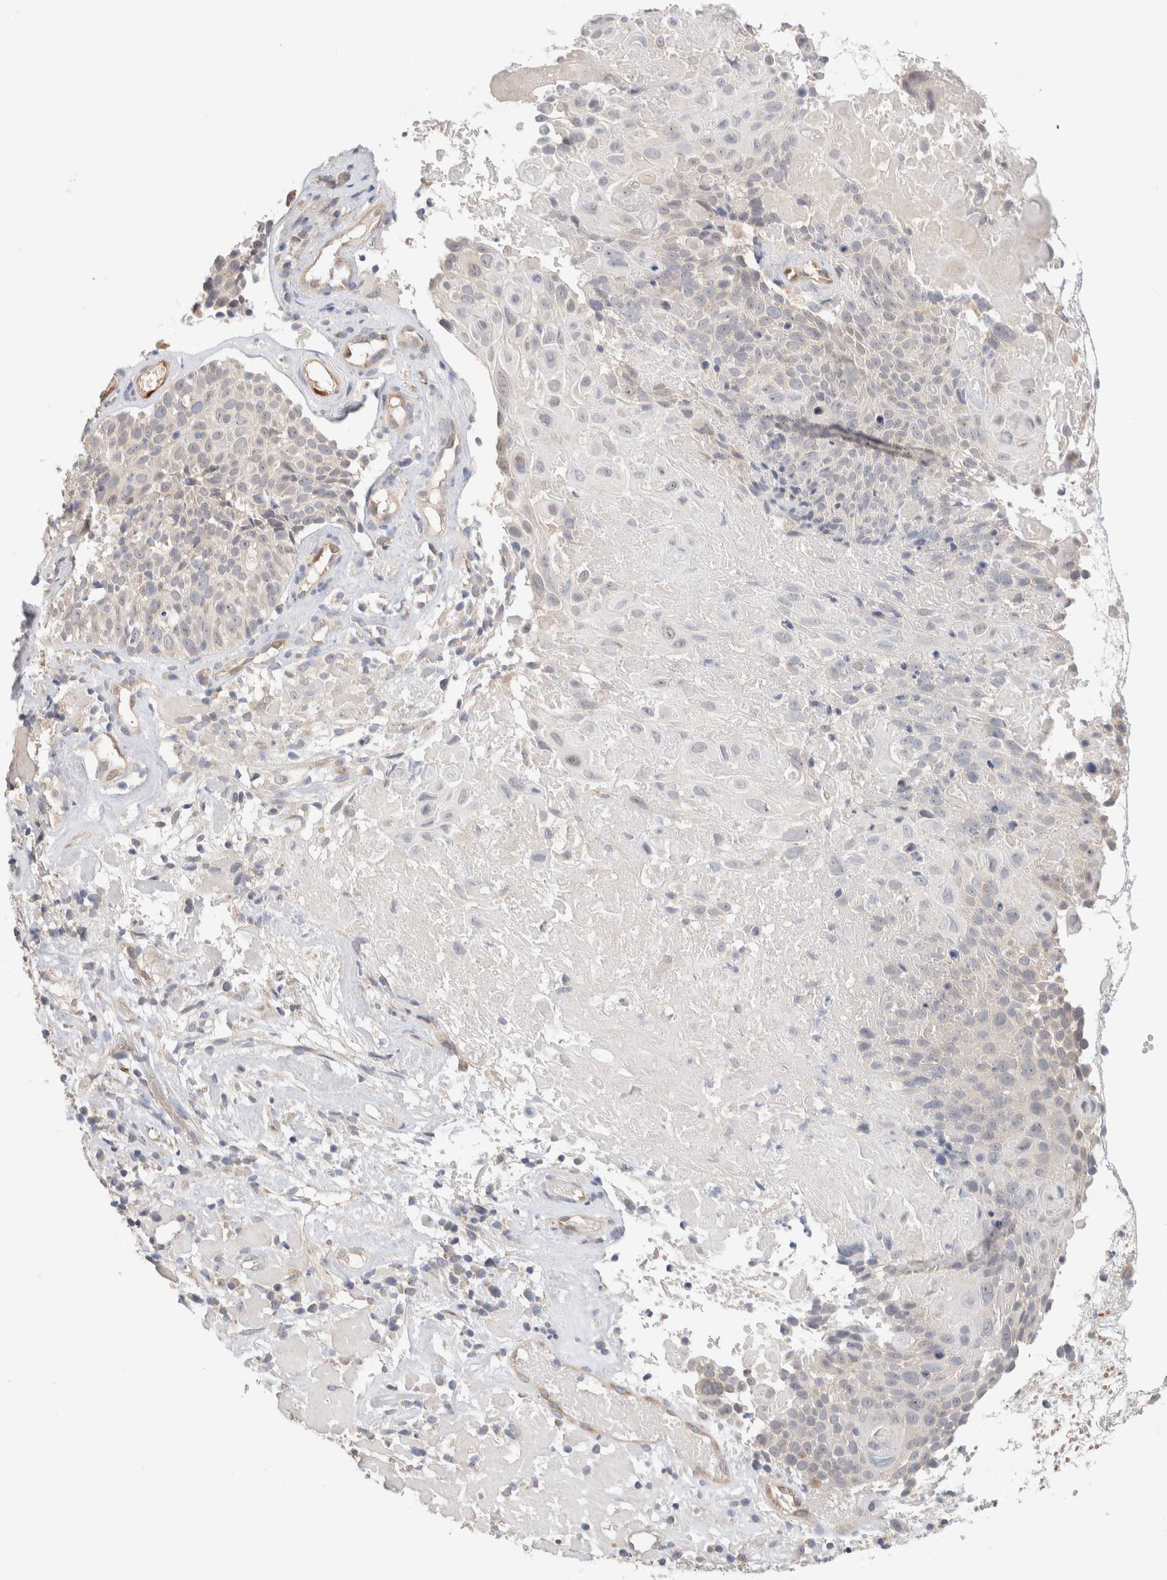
{"staining": {"intensity": "negative", "quantity": "none", "location": "none"}, "tissue": "cervical cancer", "cell_type": "Tumor cells", "image_type": "cancer", "snomed": [{"axis": "morphology", "description": "Squamous cell carcinoma, NOS"}, {"axis": "topography", "description": "Cervix"}], "caption": "Immunohistochemistry (IHC) of squamous cell carcinoma (cervical) shows no staining in tumor cells.", "gene": "CA13", "patient": {"sex": "female", "age": 74}}